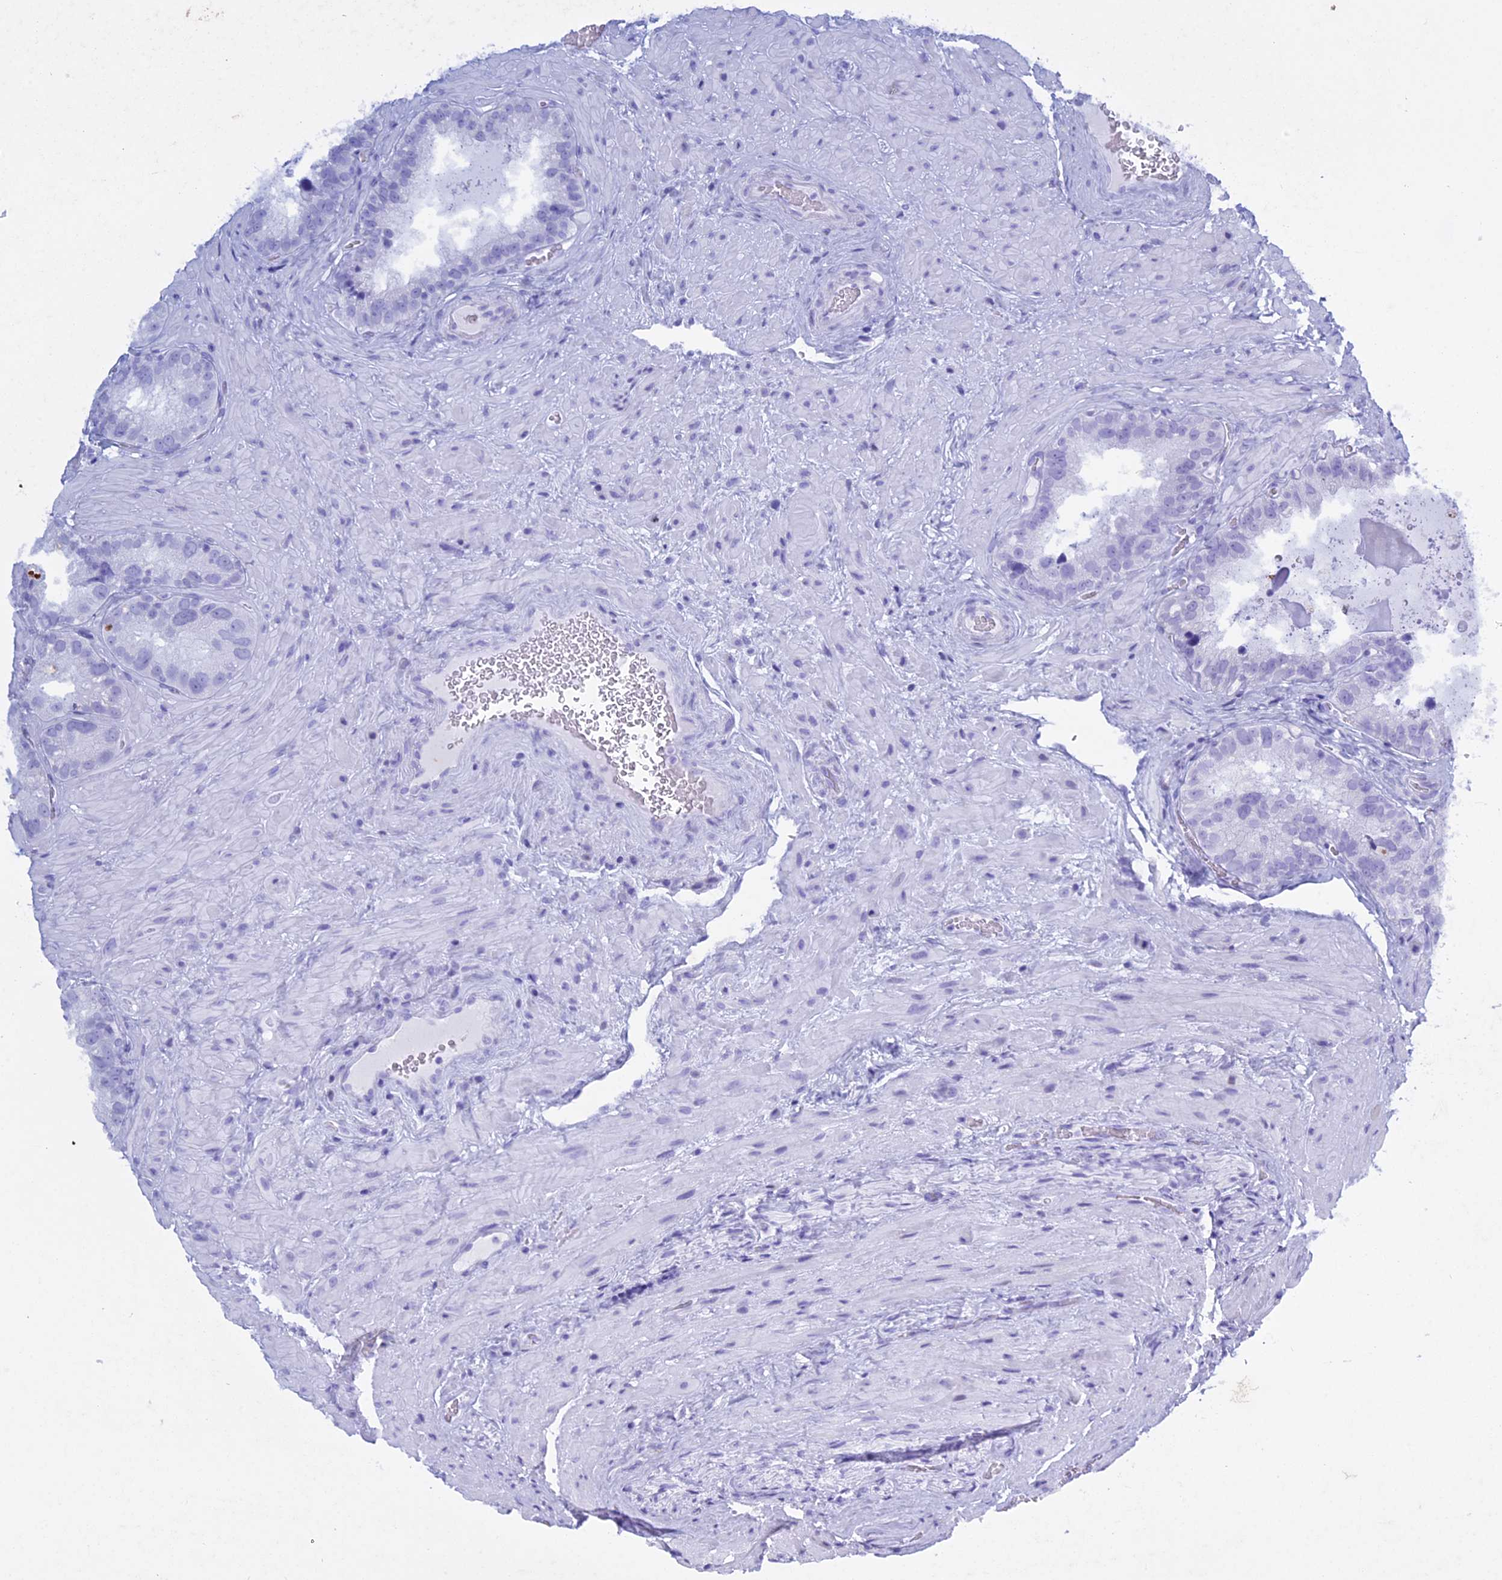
{"staining": {"intensity": "negative", "quantity": "none", "location": "none"}, "tissue": "seminal vesicle", "cell_type": "Glandular cells", "image_type": "normal", "snomed": [{"axis": "morphology", "description": "Normal tissue, NOS"}, {"axis": "topography", "description": "Seminal veicle"}, {"axis": "topography", "description": "Peripheral nerve tissue"}], "caption": "DAB (3,3'-diaminobenzidine) immunohistochemical staining of normal seminal vesicle exhibits no significant staining in glandular cells. (DAB IHC with hematoxylin counter stain).", "gene": "KCTD21", "patient": {"sex": "male", "age": 67}}